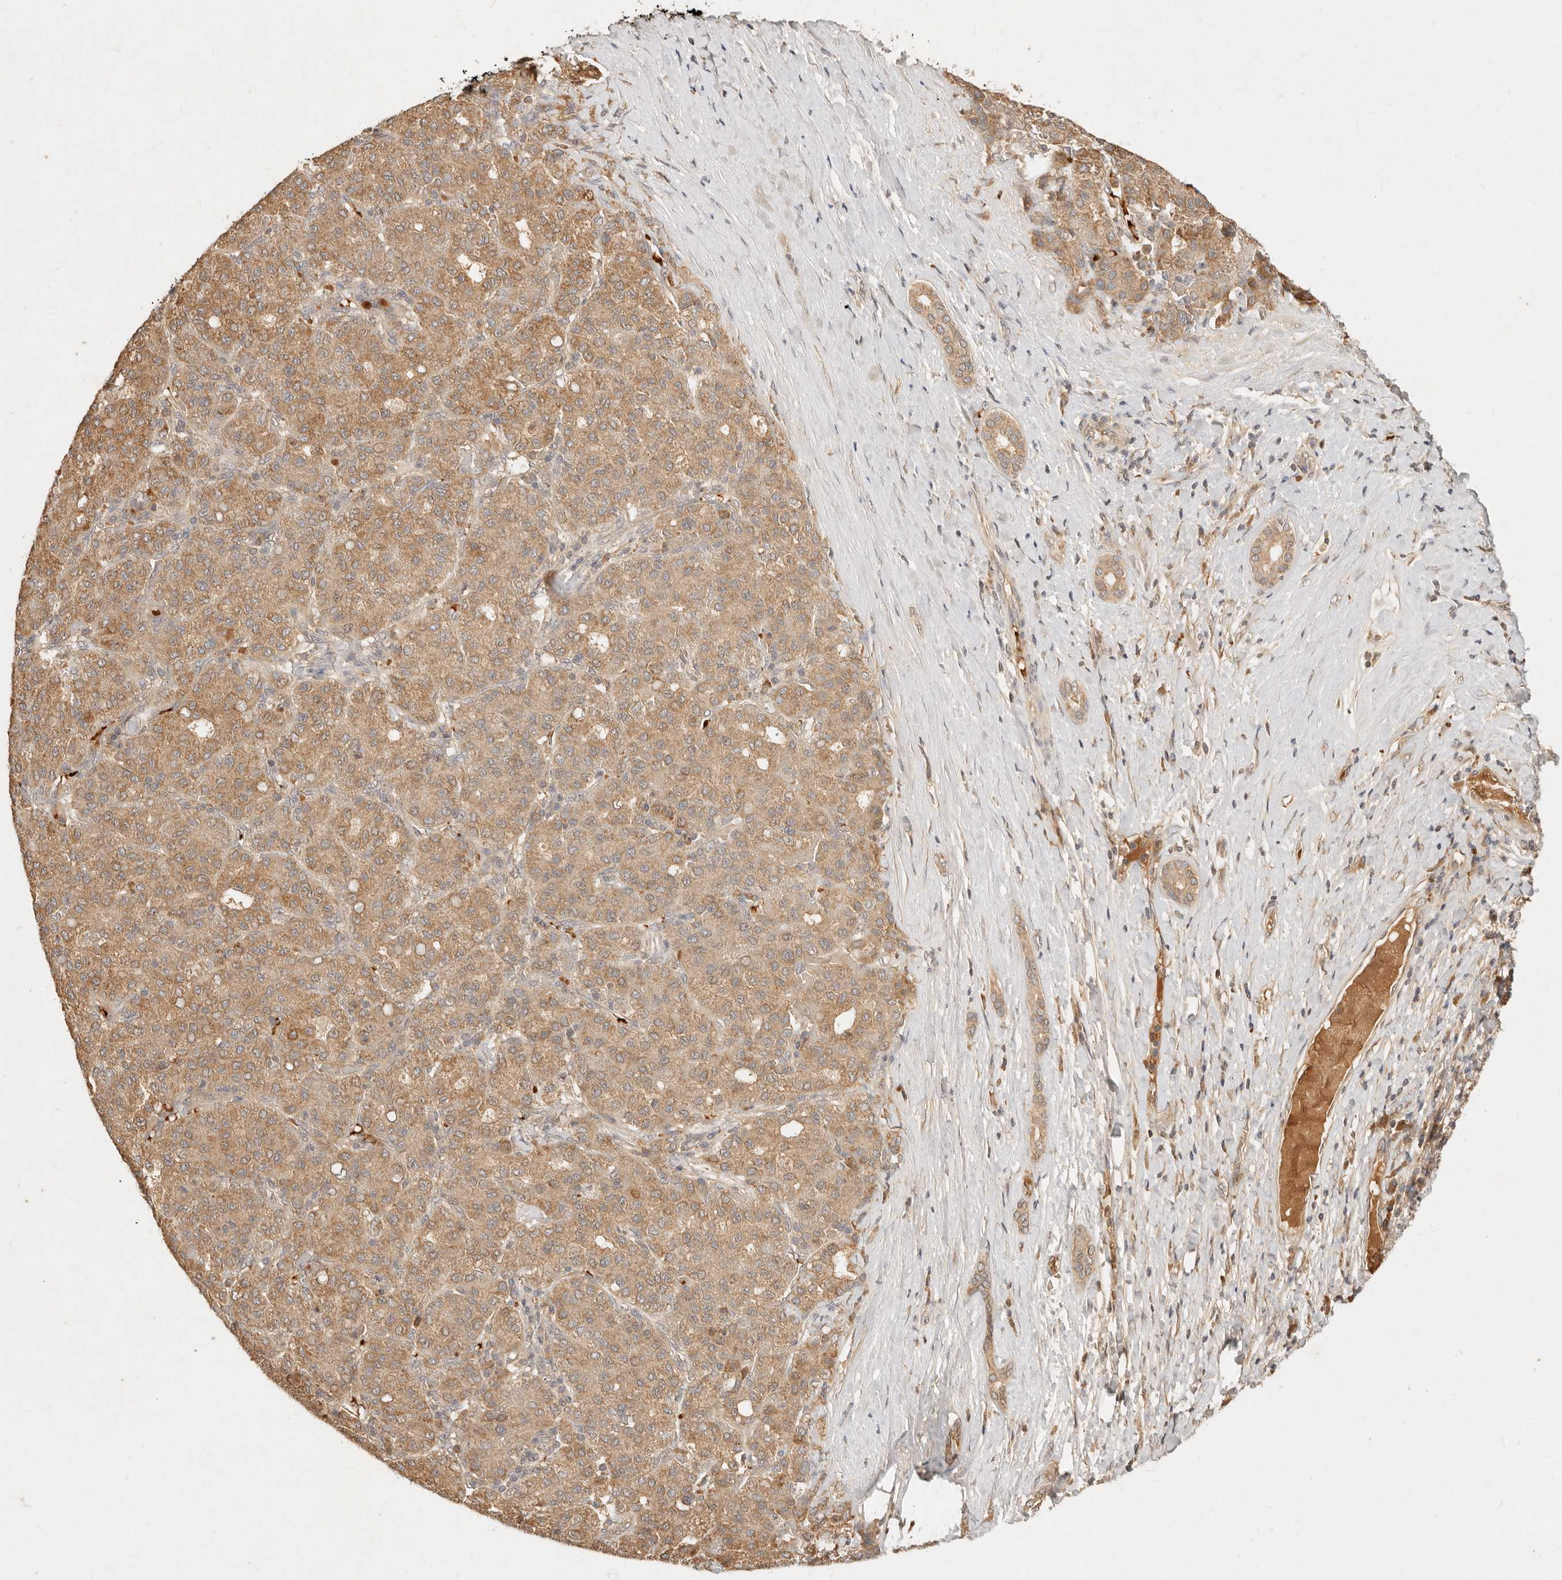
{"staining": {"intensity": "moderate", "quantity": ">75%", "location": "cytoplasmic/membranous"}, "tissue": "liver cancer", "cell_type": "Tumor cells", "image_type": "cancer", "snomed": [{"axis": "morphology", "description": "Carcinoma, Hepatocellular, NOS"}, {"axis": "topography", "description": "Liver"}], "caption": "Immunohistochemical staining of hepatocellular carcinoma (liver) shows medium levels of moderate cytoplasmic/membranous protein staining in about >75% of tumor cells. The protein is shown in brown color, while the nuclei are stained blue.", "gene": "FREM2", "patient": {"sex": "male", "age": 65}}